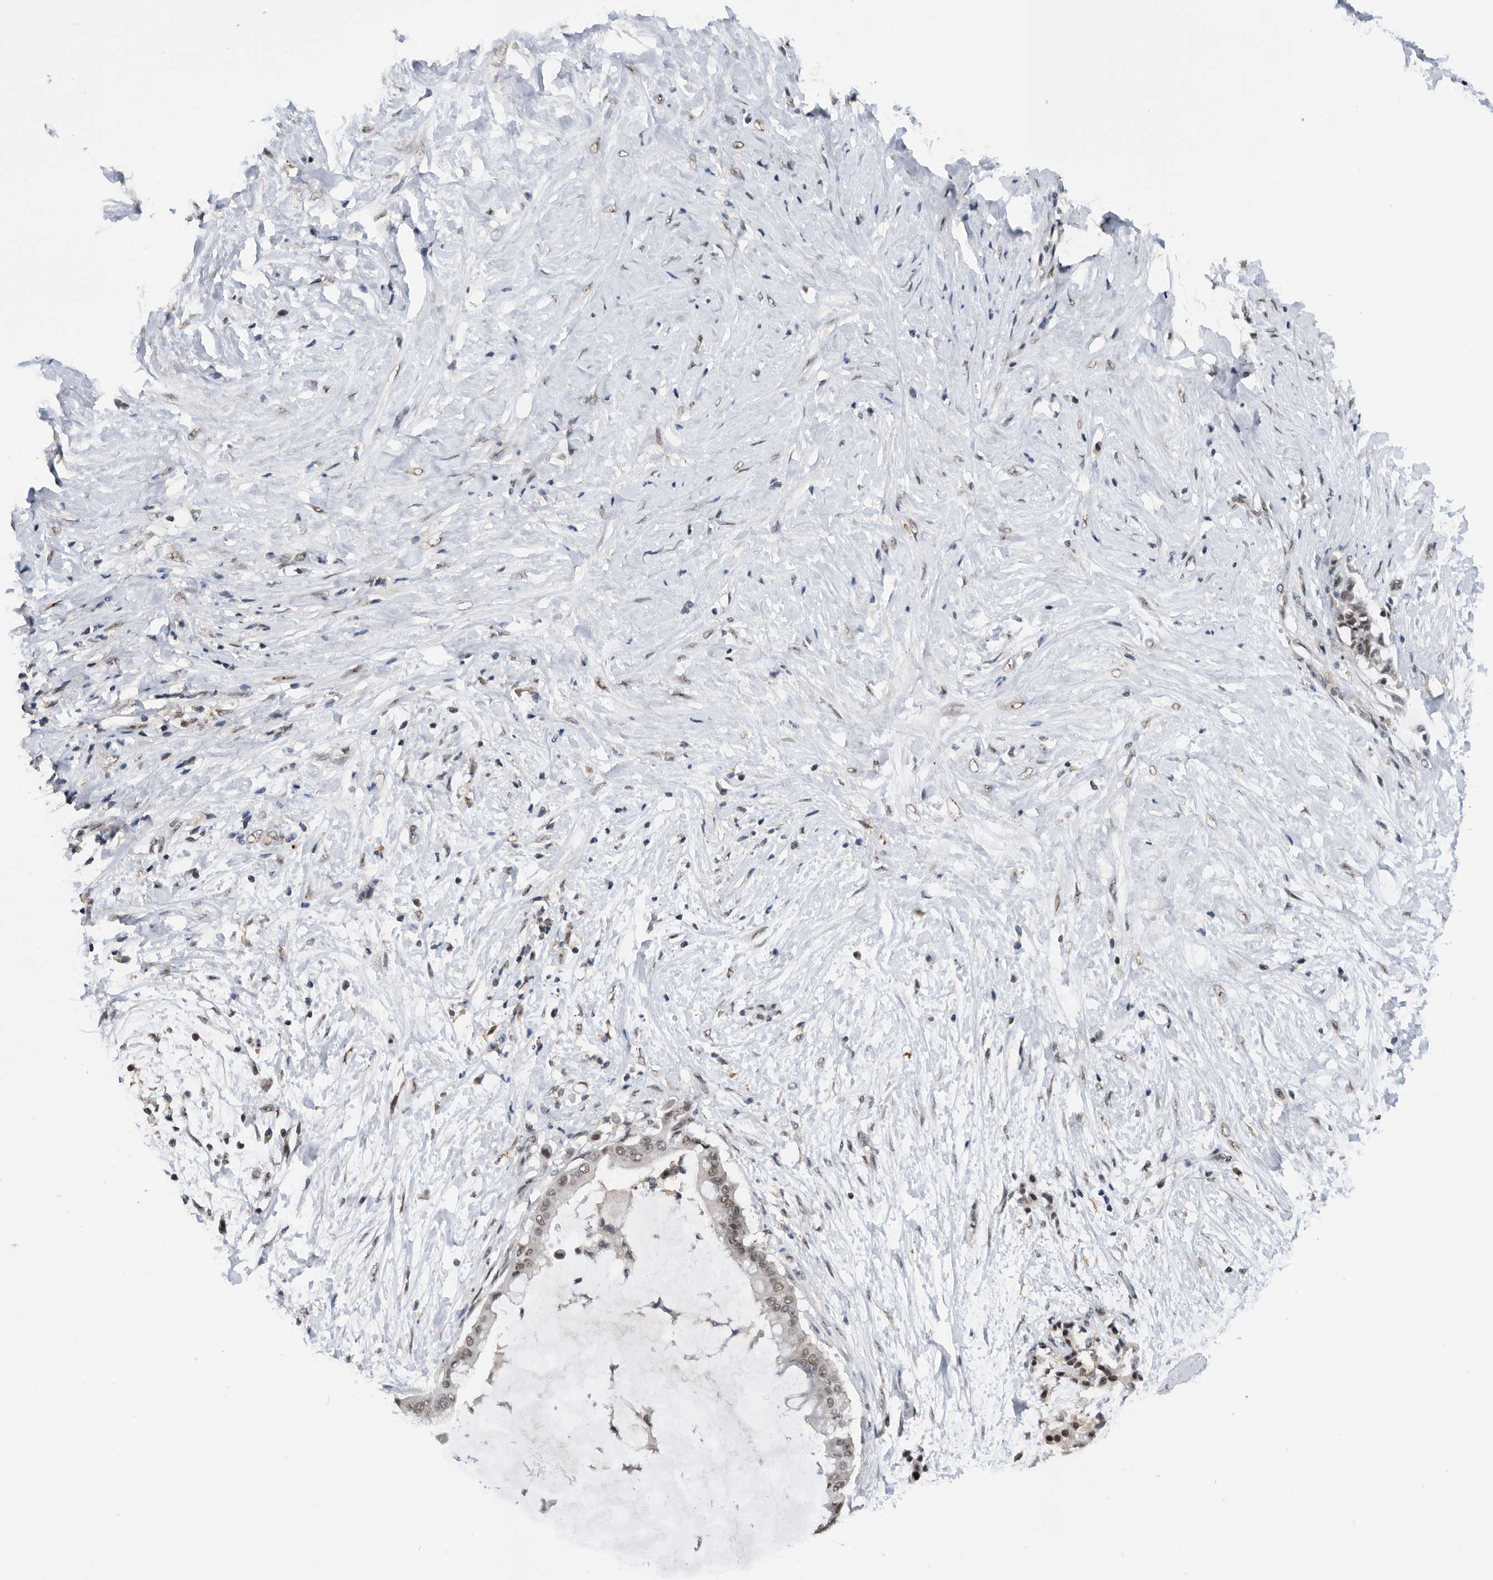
{"staining": {"intensity": "moderate", "quantity": "25%-75%", "location": "nuclear"}, "tissue": "pancreatic cancer", "cell_type": "Tumor cells", "image_type": "cancer", "snomed": [{"axis": "morphology", "description": "Adenocarcinoma, NOS"}, {"axis": "topography", "description": "Pancreas"}], "caption": "Protein staining displays moderate nuclear staining in about 25%-75% of tumor cells in adenocarcinoma (pancreatic).", "gene": "ZNF260", "patient": {"sex": "male", "age": 41}}